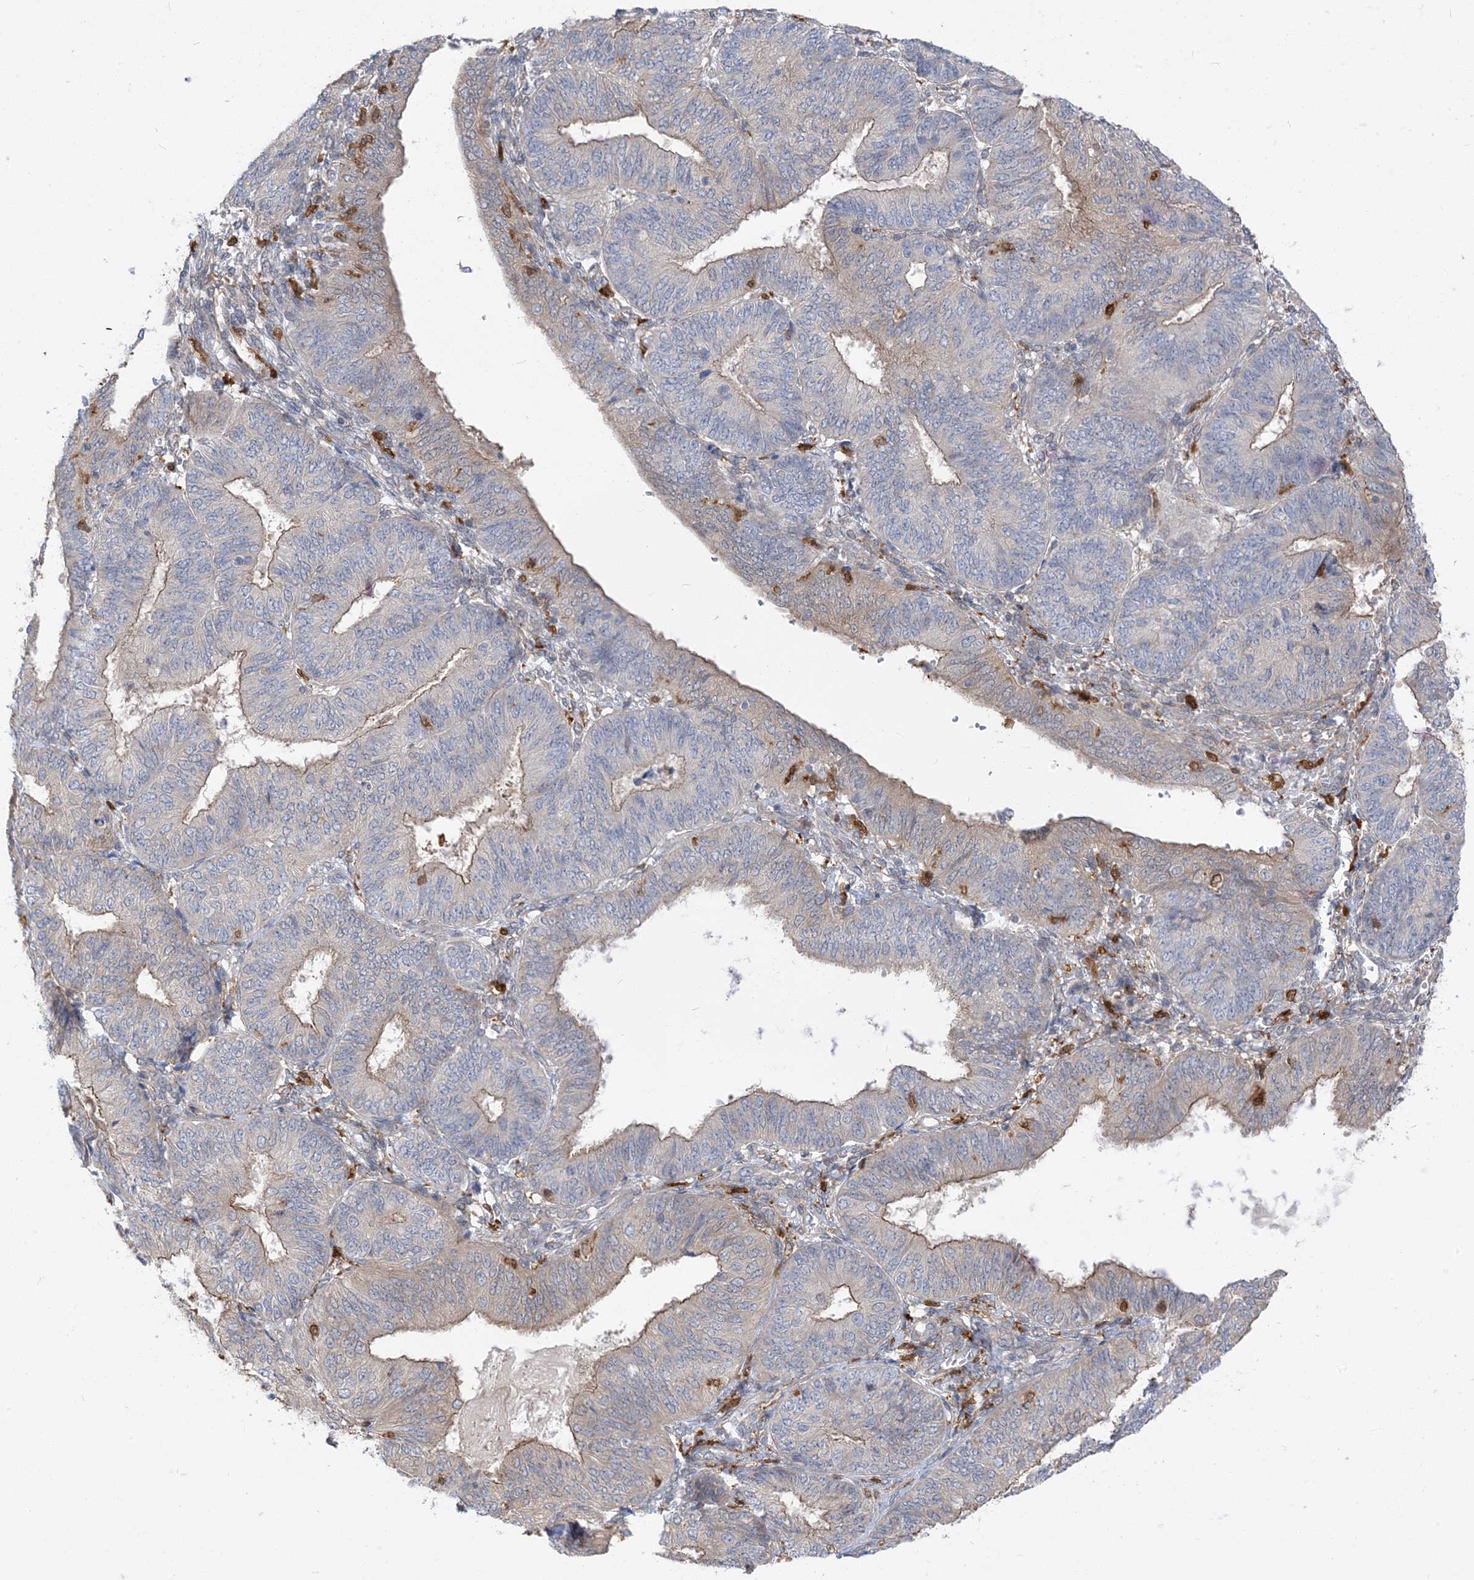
{"staining": {"intensity": "weak", "quantity": "25%-75%", "location": "cytoplasmic/membranous"}, "tissue": "endometrial cancer", "cell_type": "Tumor cells", "image_type": "cancer", "snomed": [{"axis": "morphology", "description": "Adenocarcinoma, NOS"}, {"axis": "topography", "description": "Endometrium"}], "caption": "This photomicrograph displays immunohistochemistry (IHC) staining of endometrial cancer, with low weak cytoplasmic/membranous positivity in approximately 25%-75% of tumor cells.", "gene": "NAGK", "patient": {"sex": "female", "age": 58}}